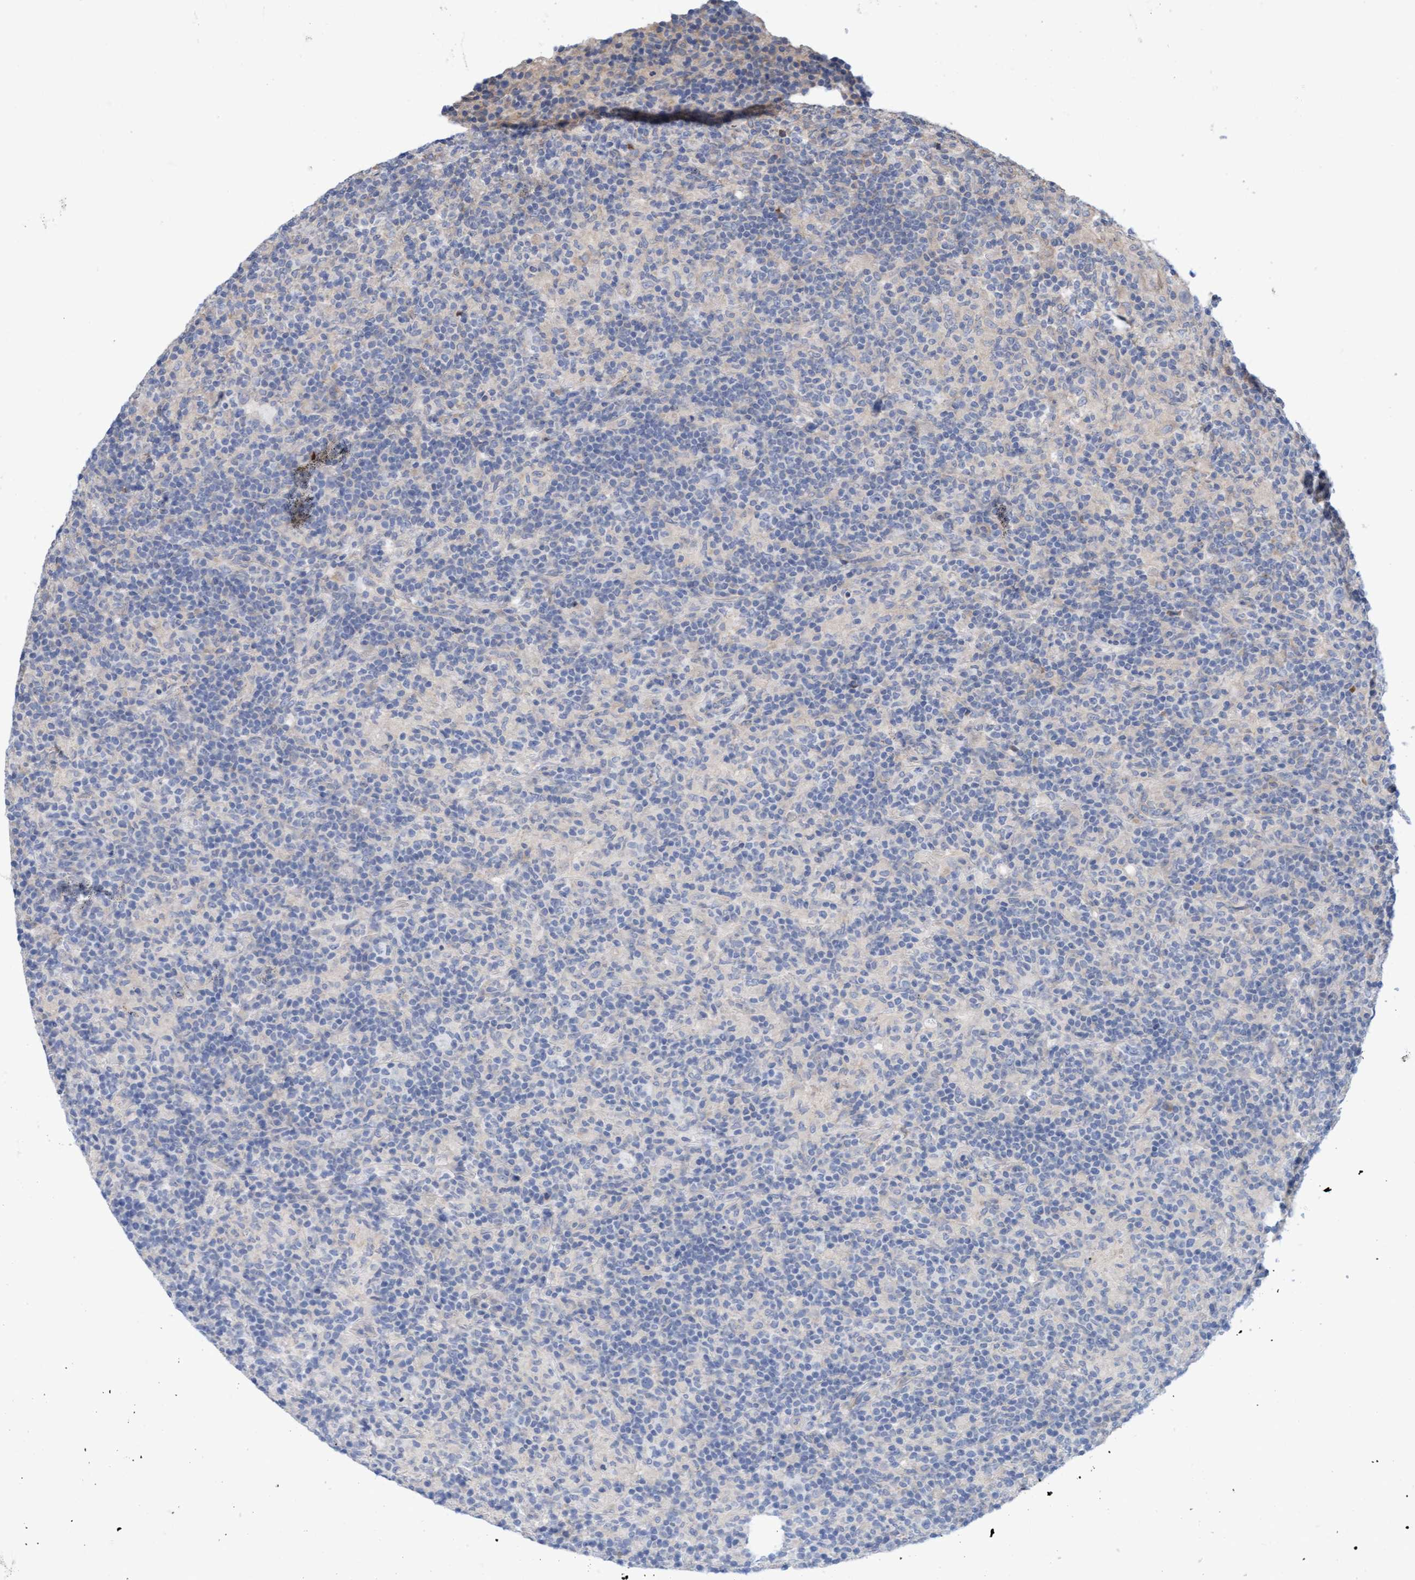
{"staining": {"intensity": "negative", "quantity": "none", "location": "none"}, "tissue": "lymphoma", "cell_type": "Tumor cells", "image_type": "cancer", "snomed": [{"axis": "morphology", "description": "Hodgkin's disease, NOS"}, {"axis": "topography", "description": "Lymph node"}], "caption": "High magnification brightfield microscopy of Hodgkin's disease stained with DAB (brown) and counterstained with hematoxylin (blue): tumor cells show no significant expression.", "gene": "MMP8", "patient": {"sex": "male", "age": 70}}